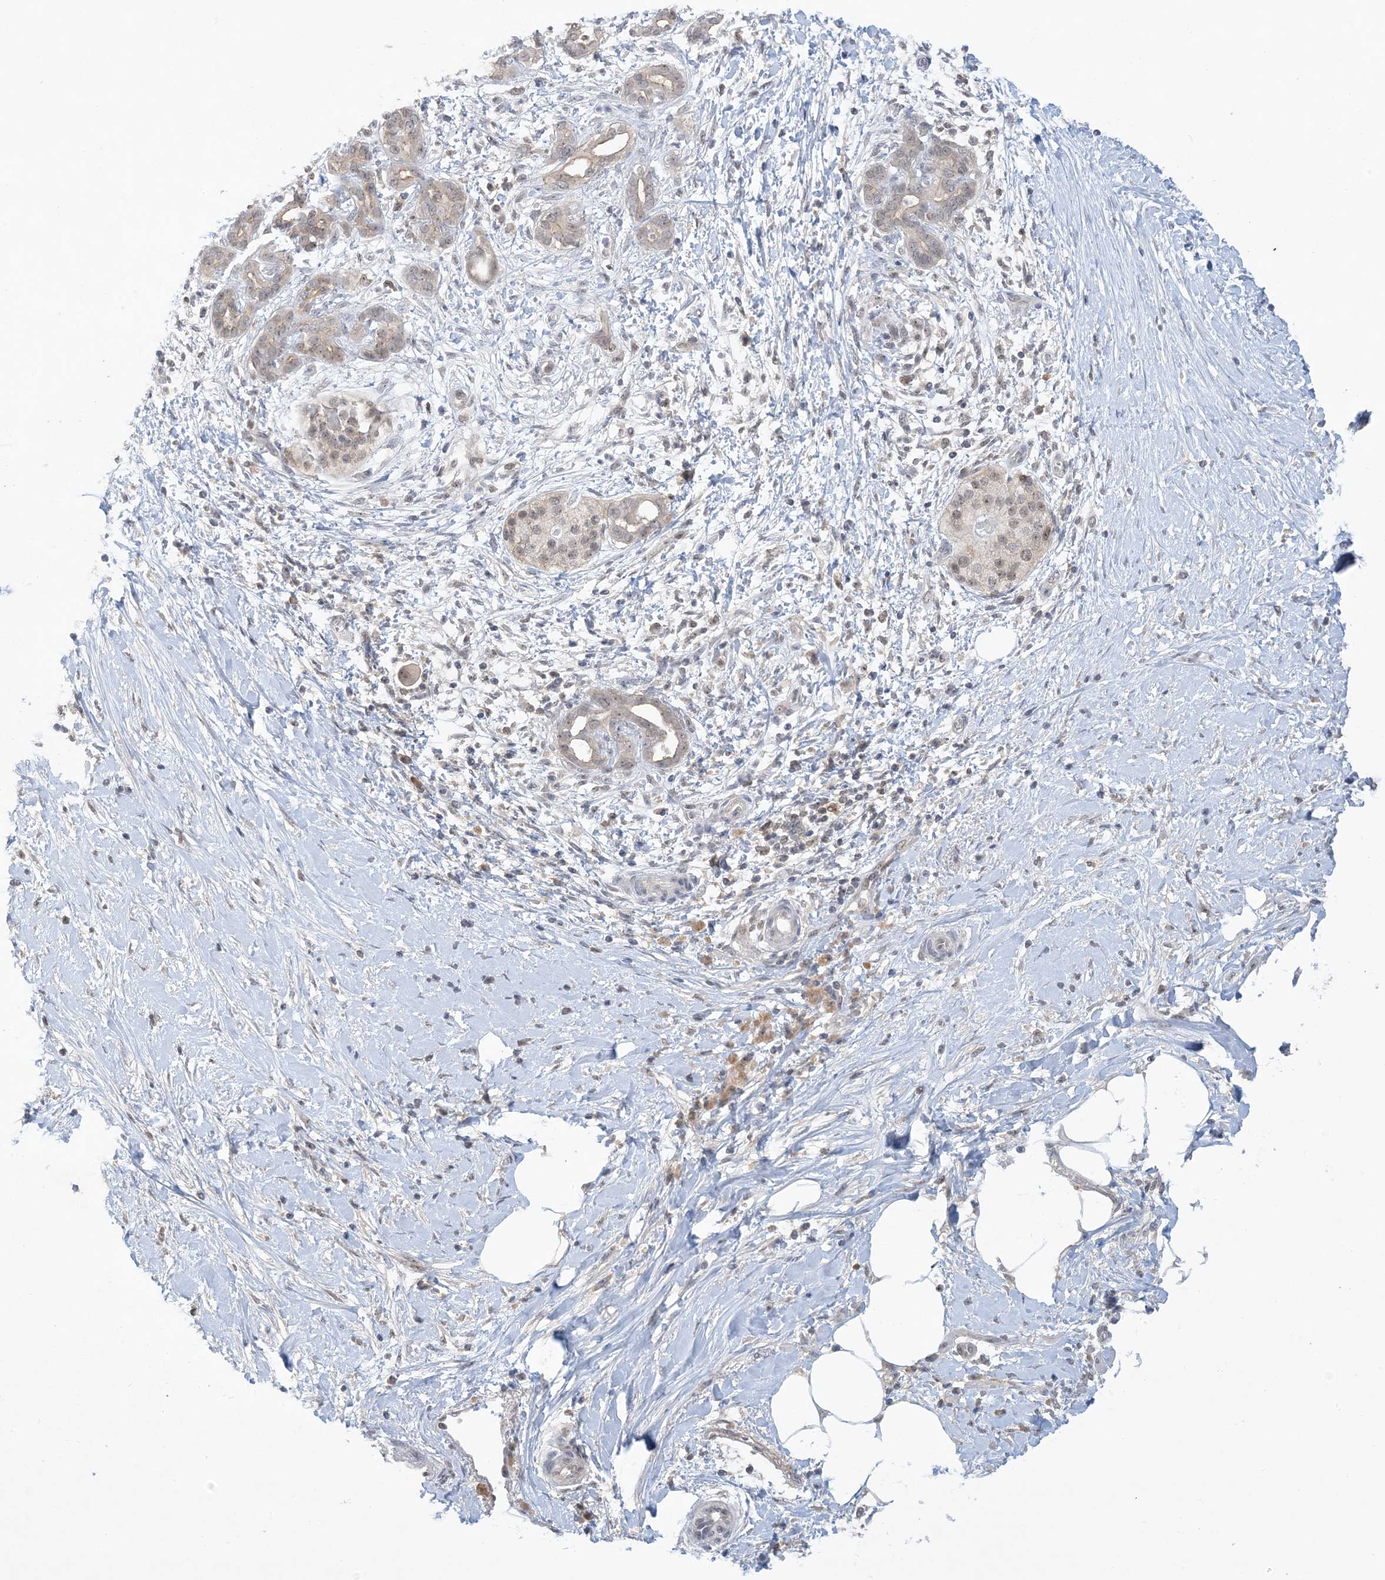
{"staining": {"intensity": "weak", "quantity": "<25%", "location": "nuclear"}, "tissue": "pancreatic cancer", "cell_type": "Tumor cells", "image_type": "cancer", "snomed": [{"axis": "morphology", "description": "Adenocarcinoma, NOS"}, {"axis": "topography", "description": "Pancreas"}], "caption": "An immunohistochemistry micrograph of pancreatic adenocarcinoma is shown. There is no staining in tumor cells of pancreatic adenocarcinoma.", "gene": "UBE2E1", "patient": {"sex": "male", "age": 58}}